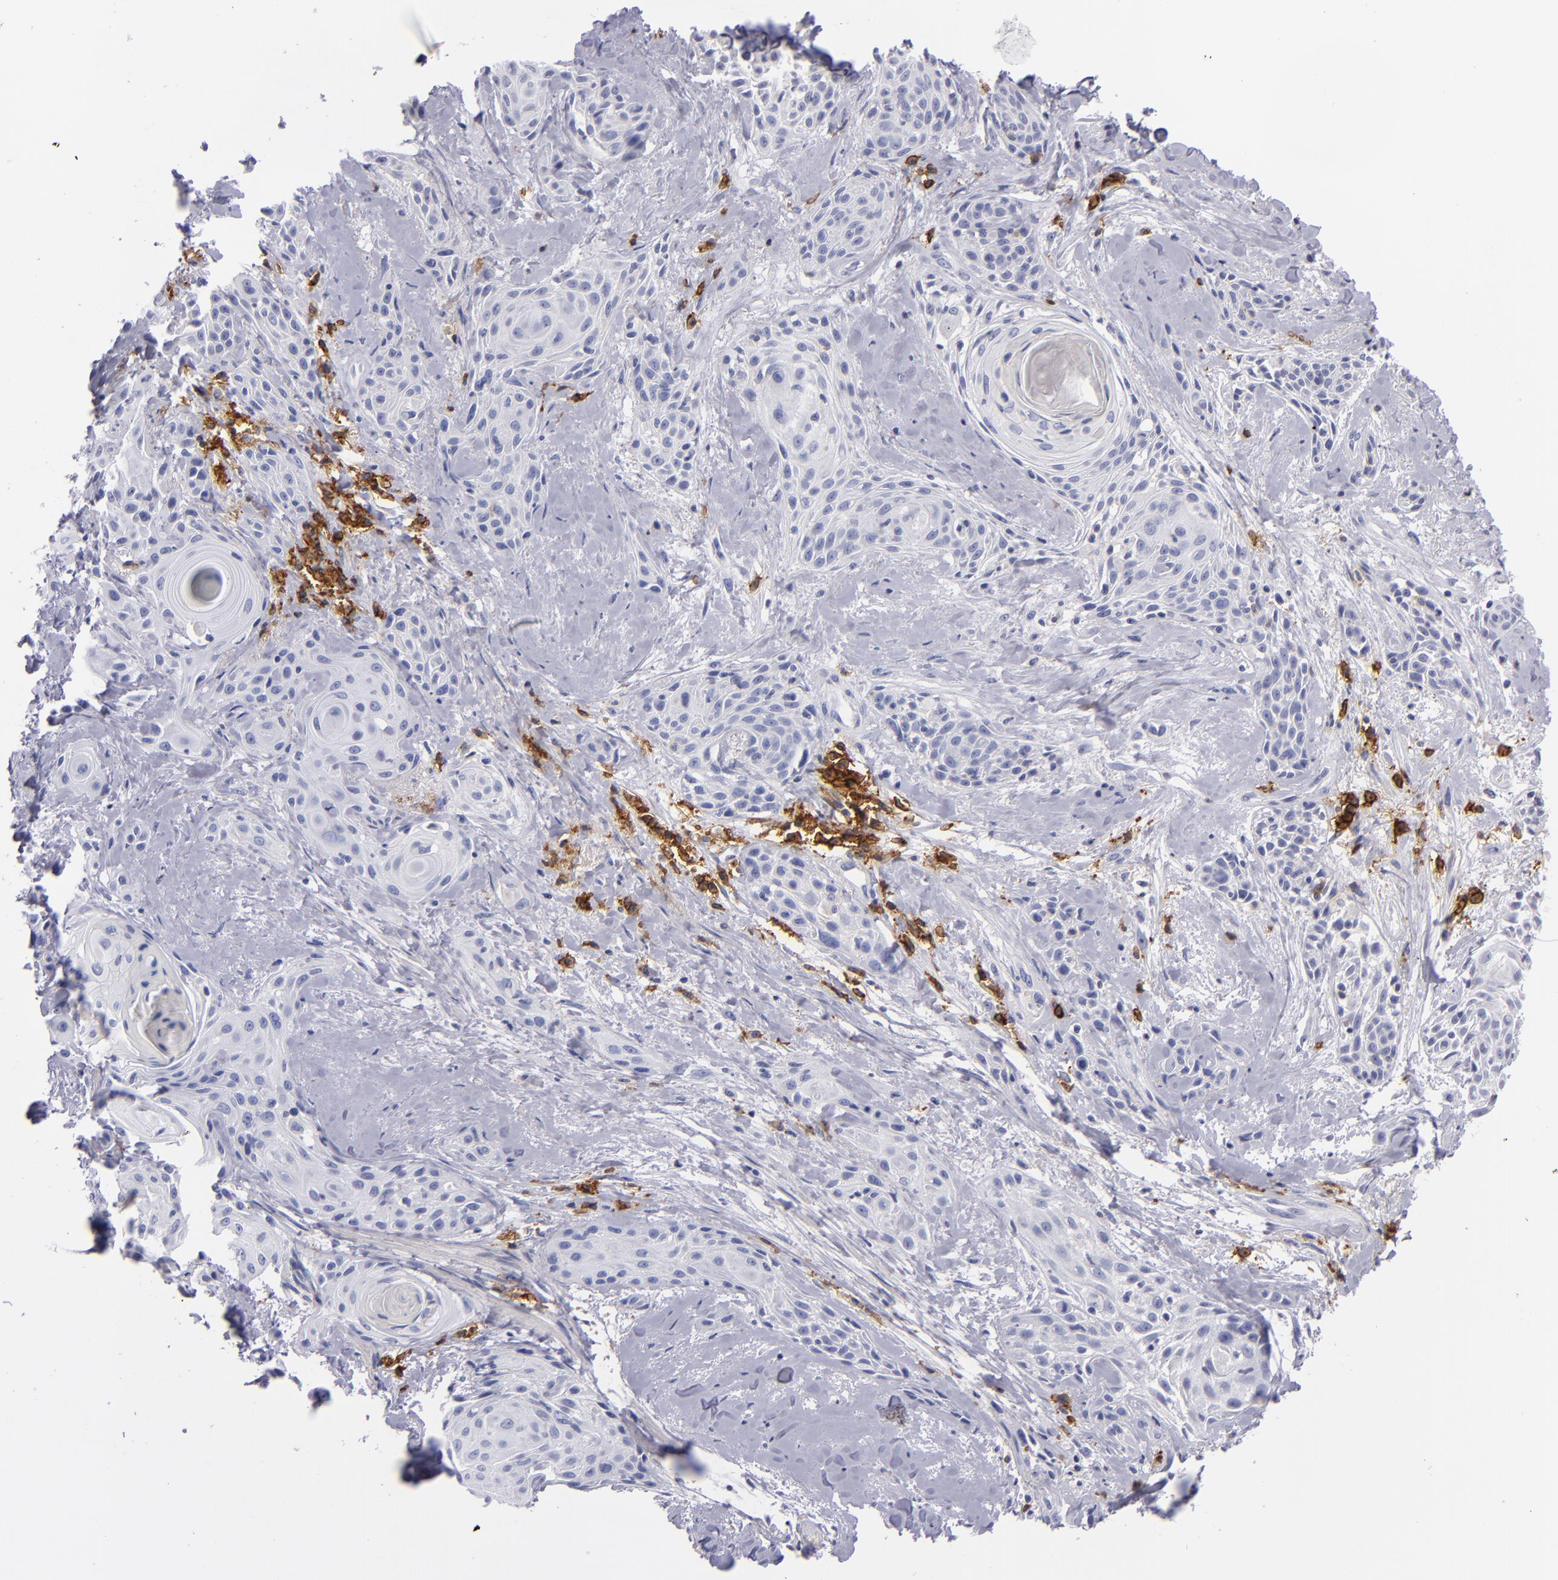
{"staining": {"intensity": "negative", "quantity": "none", "location": "none"}, "tissue": "skin cancer", "cell_type": "Tumor cells", "image_type": "cancer", "snomed": [{"axis": "morphology", "description": "Squamous cell carcinoma, NOS"}, {"axis": "topography", "description": "Skin"}, {"axis": "topography", "description": "Anal"}], "caption": "Immunohistochemical staining of skin cancer (squamous cell carcinoma) shows no significant expression in tumor cells.", "gene": "CD38", "patient": {"sex": "male", "age": 64}}